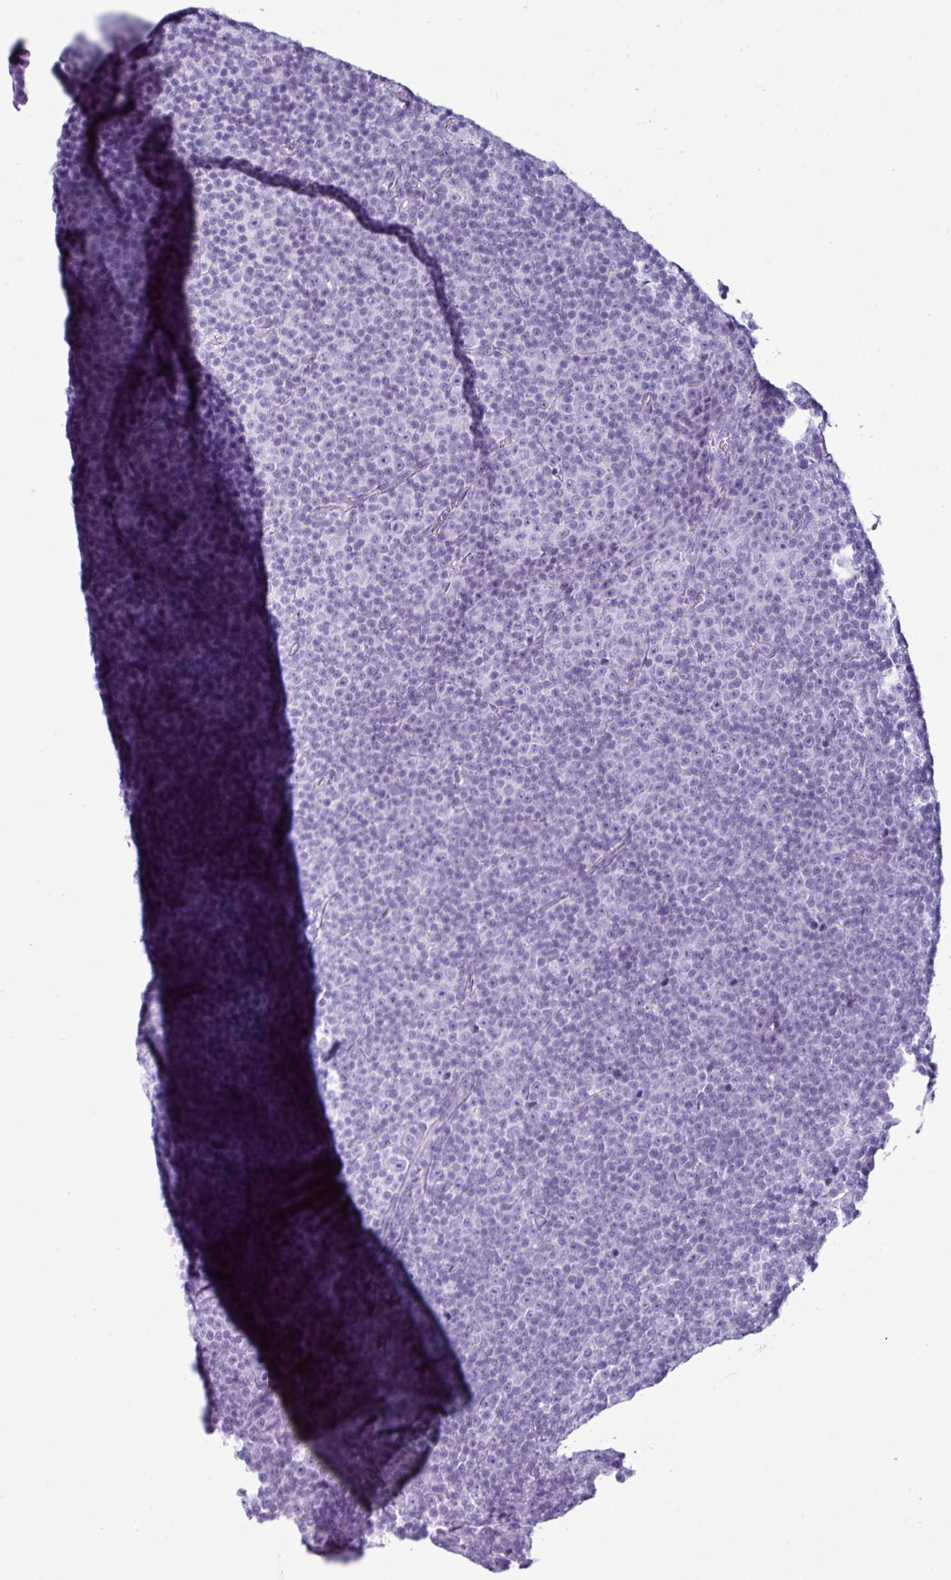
{"staining": {"intensity": "negative", "quantity": "none", "location": "none"}, "tissue": "lymphoma", "cell_type": "Tumor cells", "image_type": "cancer", "snomed": [{"axis": "morphology", "description": "Malignant lymphoma, non-Hodgkin's type, Low grade"}, {"axis": "topography", "description": "Lymph node"}], "caption": "The IHC micrograph has no significant staining in tumor cells of lymphoma tissue. The staining was performed using DAB to visualize the protein expression in brown, while the nuclei were stained in blue with hematoxylin (Magnification: 20x).", "gene": "ABCC5", "patient": {"sex": "female", "age": 67}}